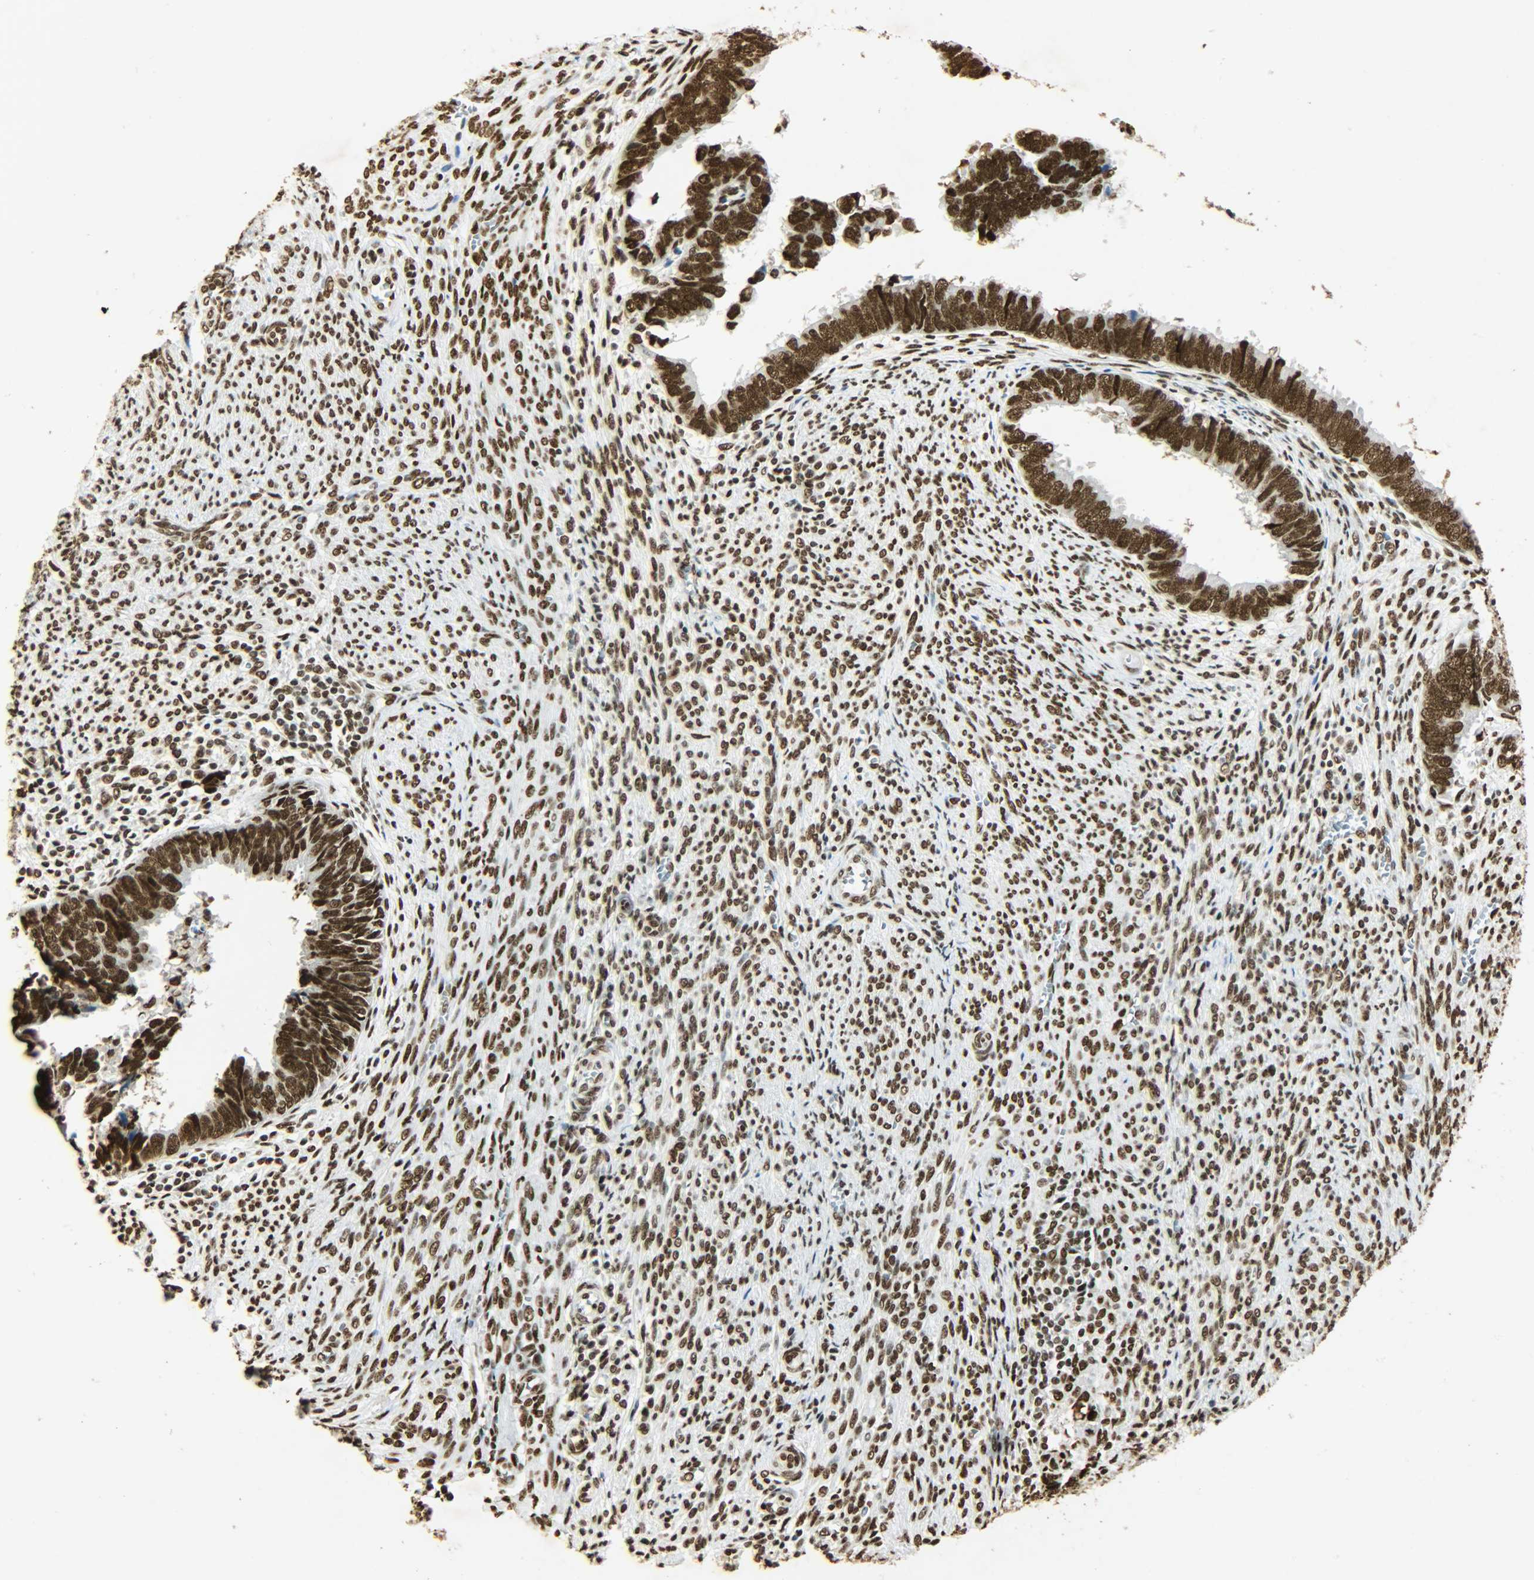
{"staining": {"intensity": "strong", "quantity": ">75%", "location": "nuclear"}, "tissue": "endometrial cancer", "cell_type": "Tumor cells", "image_type": "cancer", "snomed": [{"axis": "morphology", "description": "Adenocarcinoma, NOS"}, {"axis": "topography", "description": "Endometrium"}], "caption": "Adenocarcinoma (endometrial) stained with a brown dye exhibits strong nuclear positive expression in about >75% of tumor cells.", "gene": "KHDRBS1", "patient": {"sex": "female", "age": 75}}